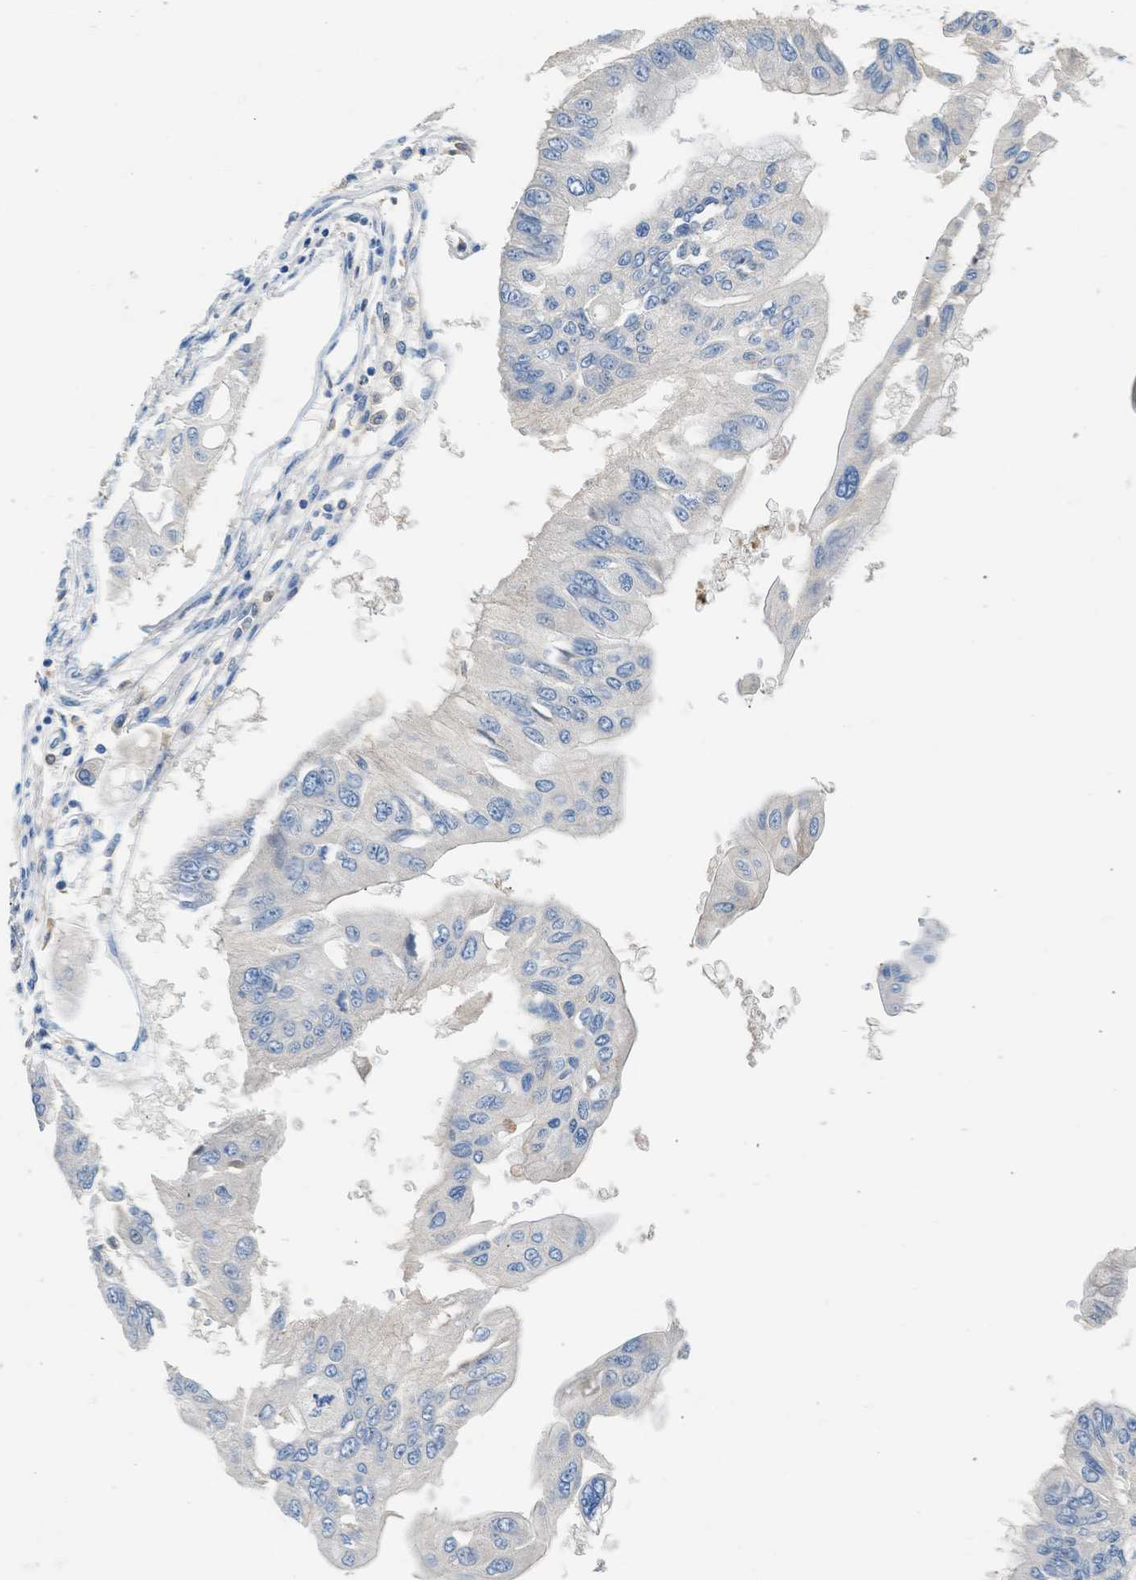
{"staining": {"intensity": "negative", "quantity": "none", "location": "none"}, "tissue": "pancreatic cancer", "cell_type": "Tumor cells", "image_type": "cancer", "snomed": [{"axis": "morphology", "description": "Adenocarcinoma, NOS"}, {"axis": "topography", "description": "Pancreas"}], "caption": "An image of pancreatic cancer (adenocarcinoma) stained for a protein displays no brown staining in tumor cells.", "gene": "RWDD2B", "patient": {"sex": "female", "age": 77}}